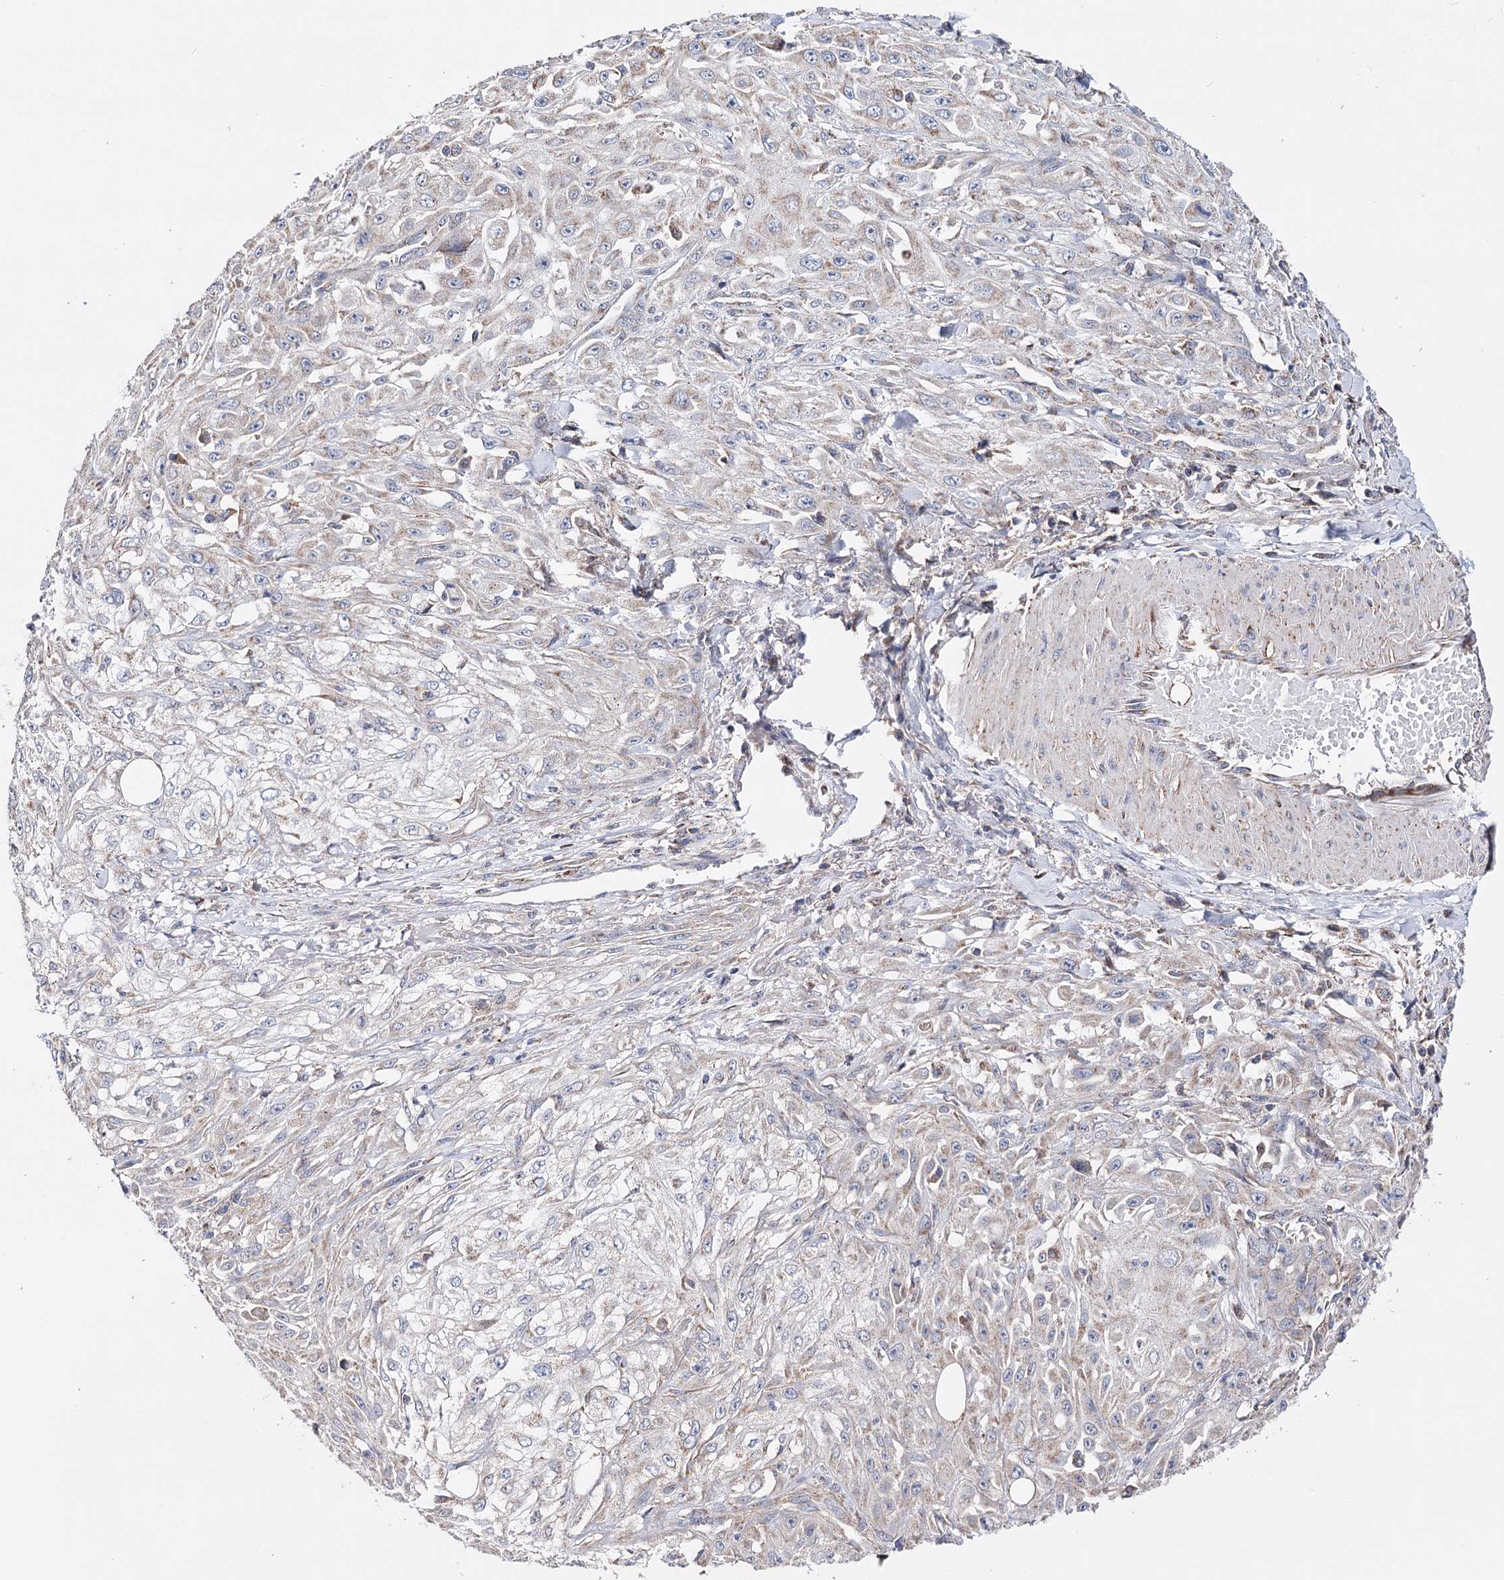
{"staining": {"intensity": "negative", "quantity": "none", "location": "none"}, "tissue": "skin cancer", "cell_type": "Tumor cells", "image_type": "cancer", "snomed": [{"axis": "morphology", "description": "Squamous cell carcinoma, NOS"}, {"axis": "morphology", "description": "Squamous cell carcinoma, metastatic, NOS"}, {"axis": "topography", "description": "Skin"}, {"axis": "topography", "description": "Lymph node"}], "caption": "Image shows no significant protein positivity in tumor cells of metastatic squamous cell carcinoma (skin).", "gene": "CFAP46", "patient": {"sex": "male", "age": 75}}